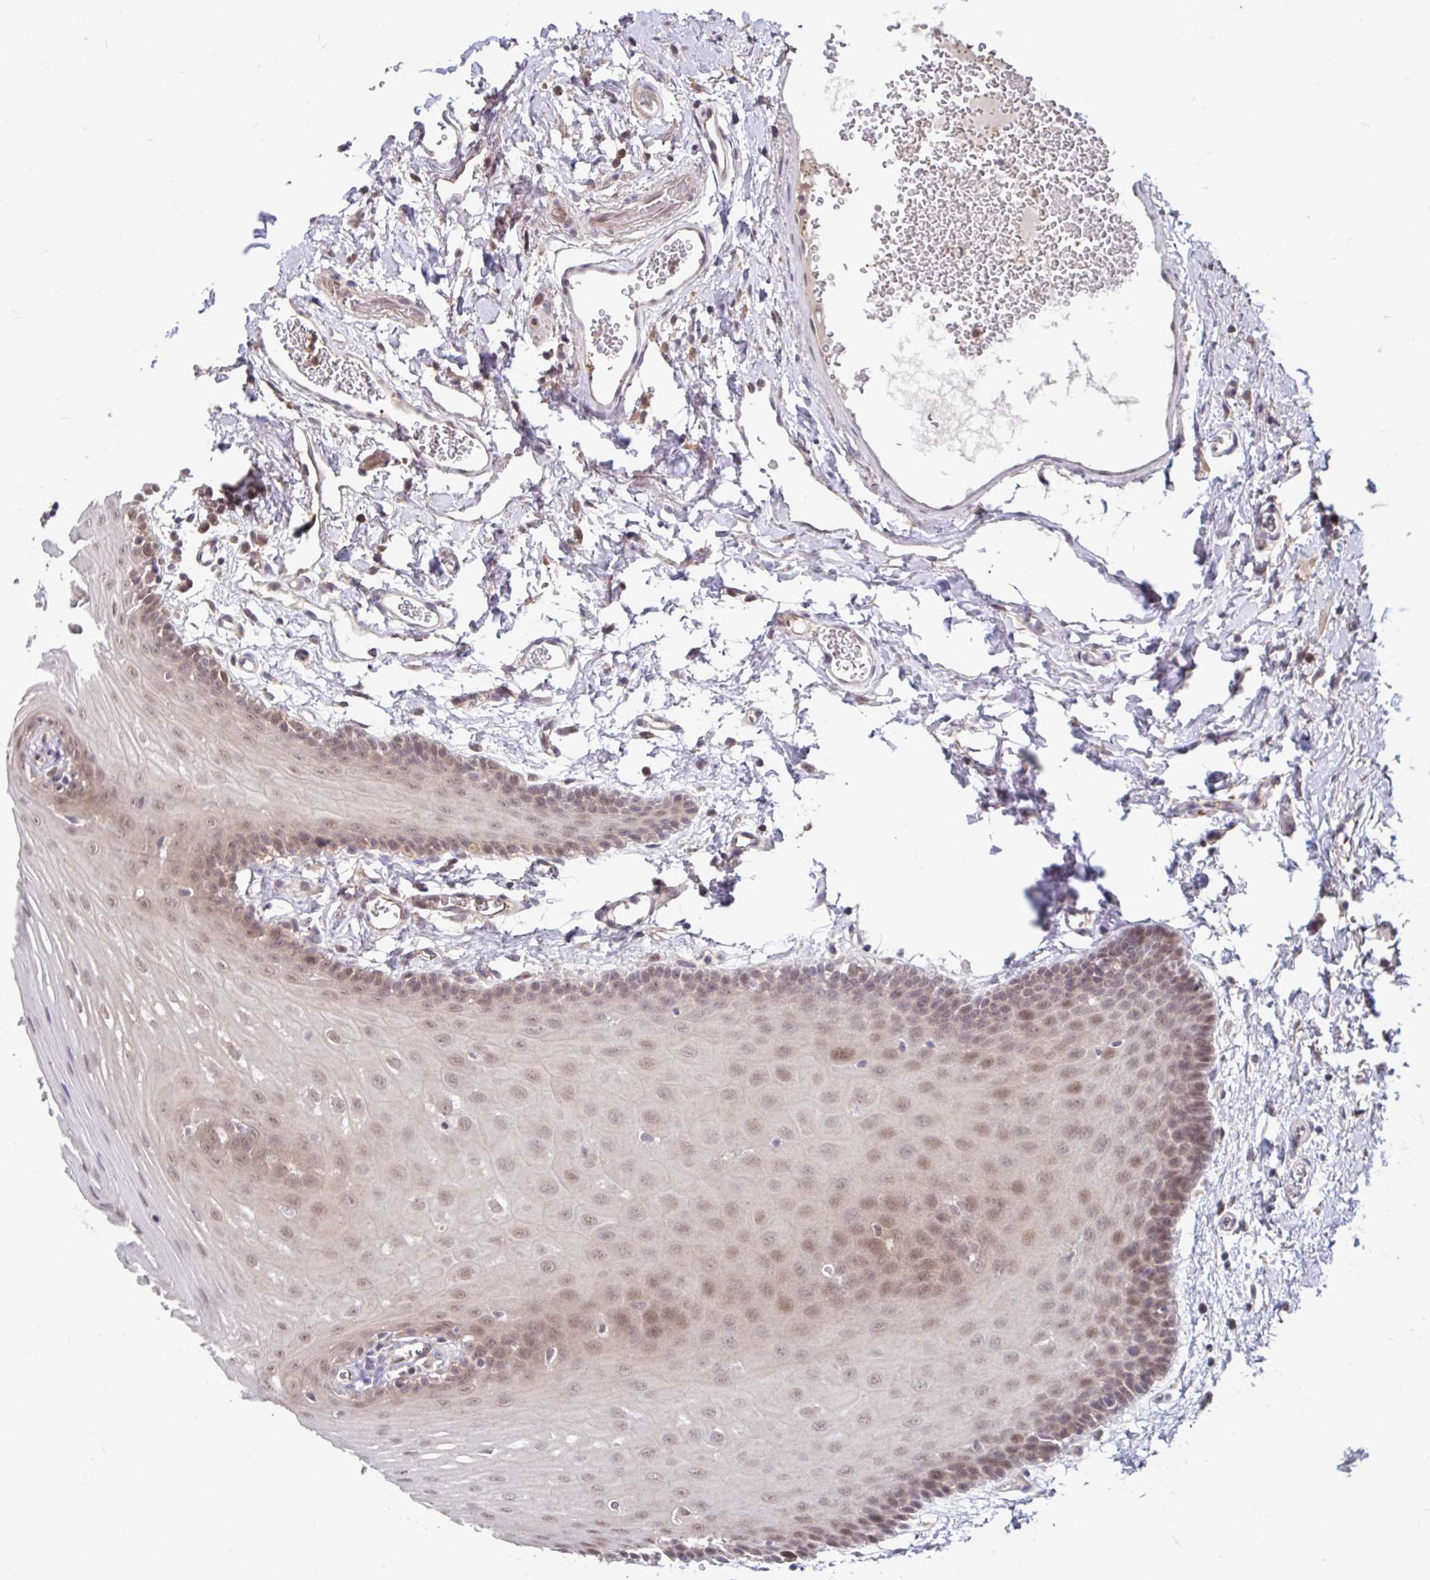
{"staining": {"intensity": "weak", "quantity": "25%-75%", "location": "cytoplasmic/membranous,nuclear"}, "tissue": "oral mucosa", "cell_type": "Squamous epithelial cells", "image_type": "normal", "snomed": [{"axis": "morphology", "description": "Normal tissue, NOS"}, {"axis": "topography", "description": "Oral tissue"}, {"axis": "topography", "description": "Tounge, NOS"}], "caption": "About 25%-75% of squamous epithelial cells in normal oral mucosa show weak cytoplasmic/membranous,nuclear protein positivity as visualized by brown immunohistochemical staining.", "gene": "STYXL1", "patient": {"sex": "female", "age": 60}}